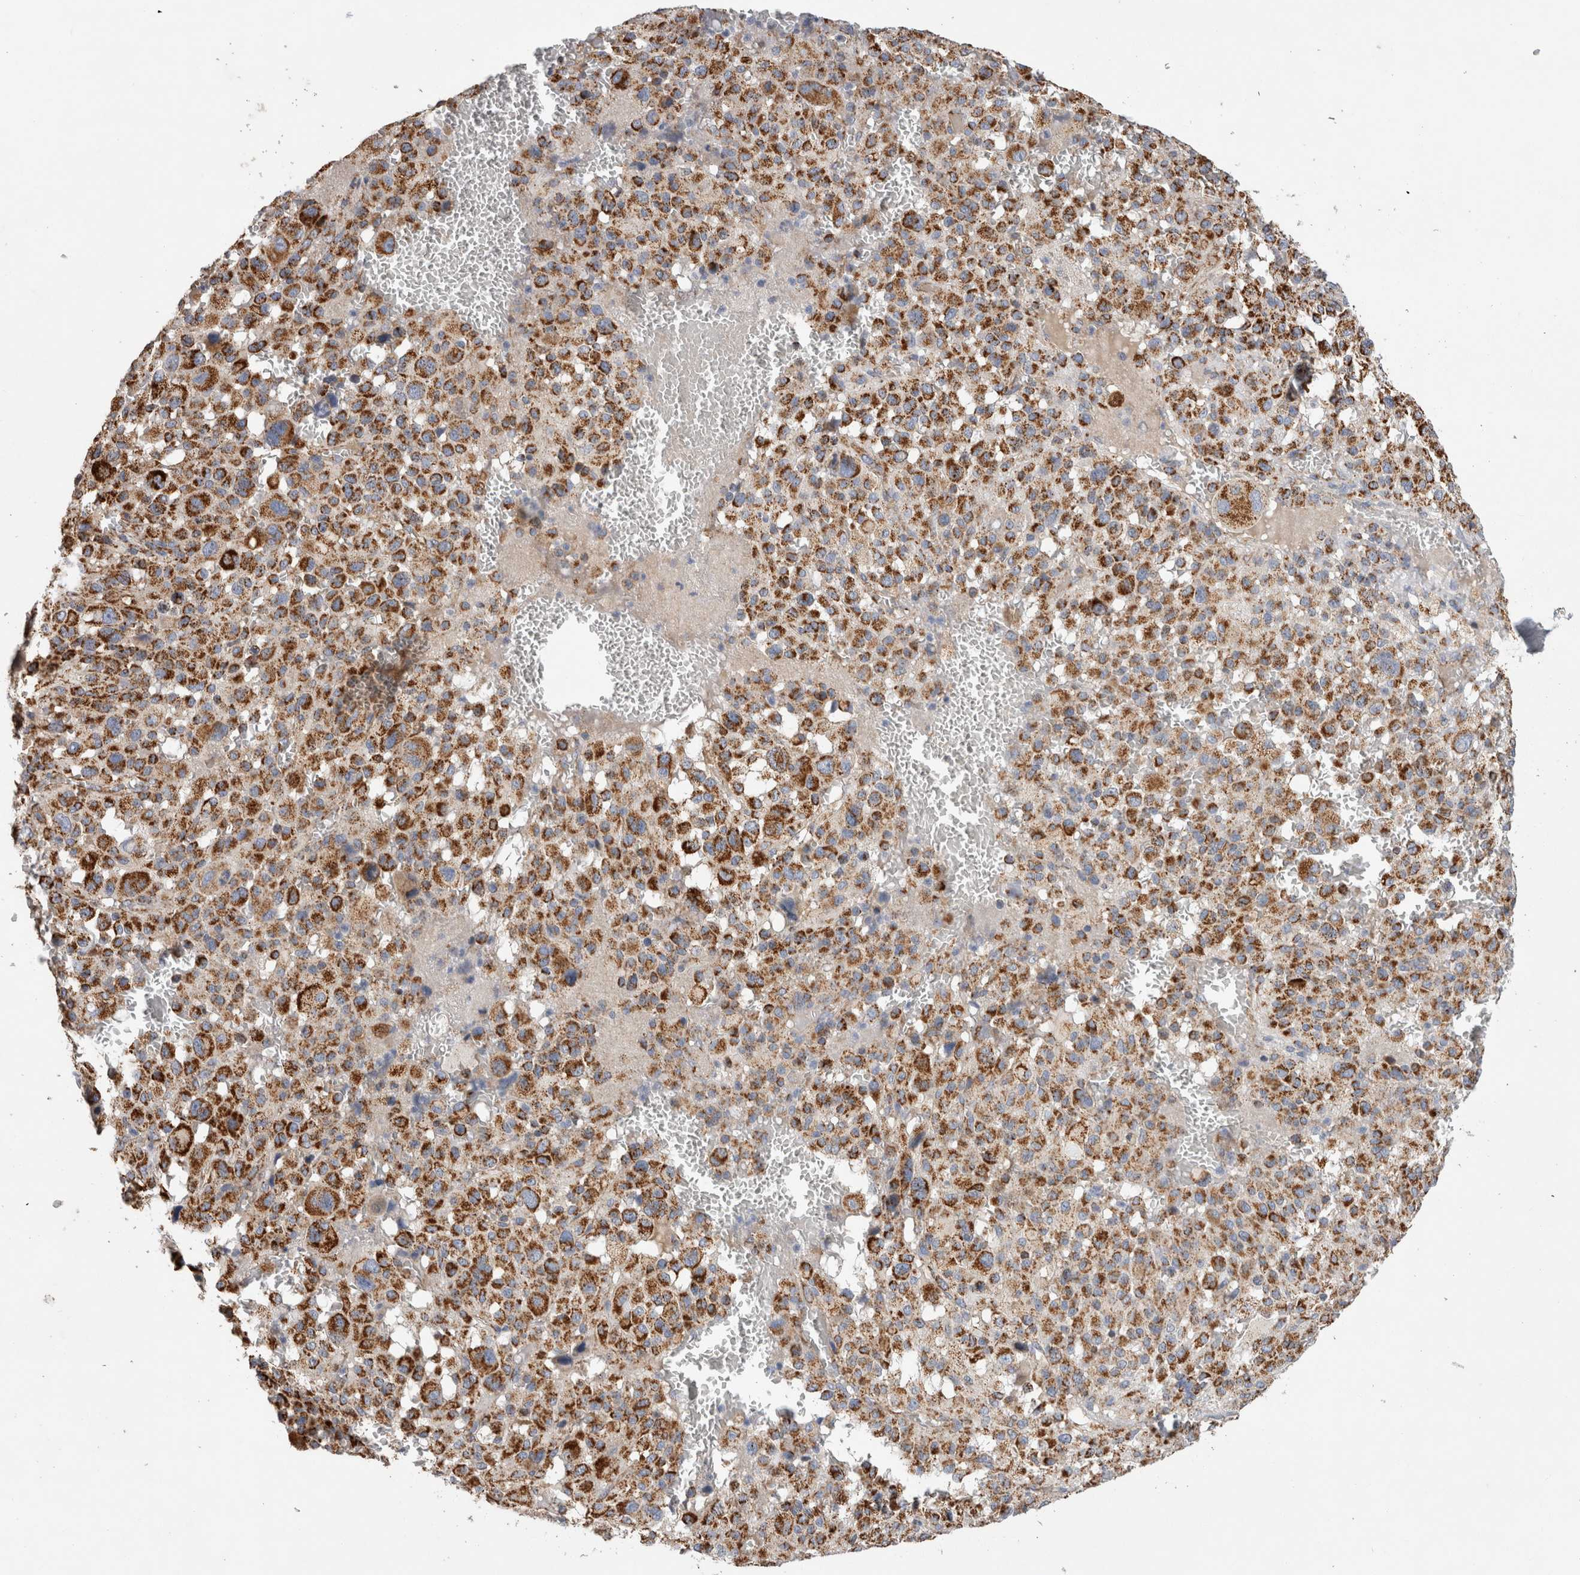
{"staining": {"intensity": "strong", "quantity": ">75%", "location": "cytoplasmic/membranous"}, "tissue": "melanoma", "cell_type": "Tumor cells", "image_type": "cancer", "snomed": [{"axis": "morphology", "description": "Malignant melanoma, Metastatic site"}, {"axis": "topography", "description": "Skin"}], "caption": "Malignant melanoma (metastatic site) stained with DAB immunohistochemistry displays high levels of strong cytoplasmic/membranous positivity in about >75% of tumor cells.", "gene": "IARS2", "patient": {"sex": "female", "age": 74}}